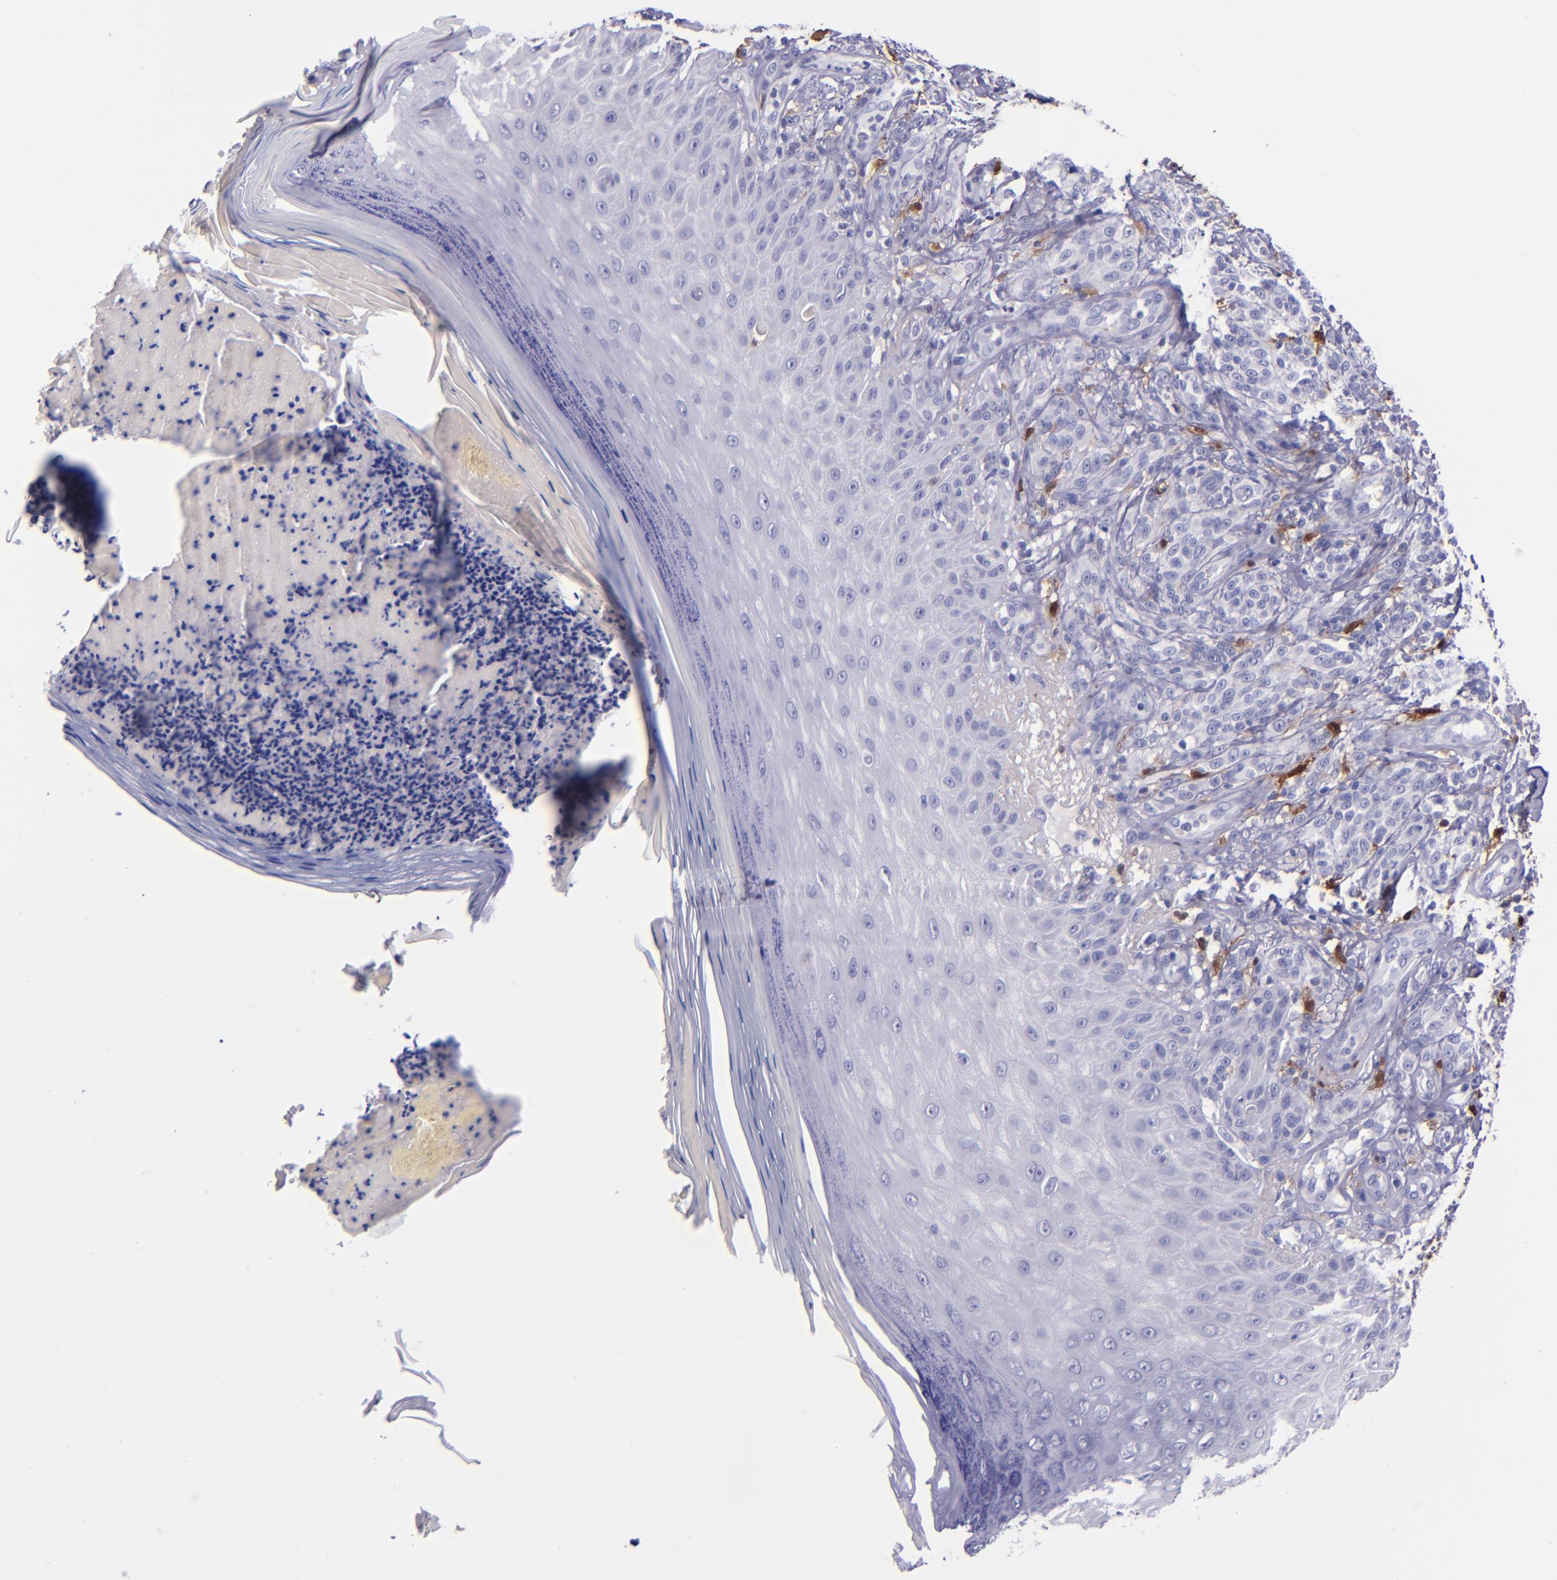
{"staining": {"intensity": "negative", "quantity": "none", "location": "none"}, "tissue": "melanoma", "cell_type": "Tumor cells", "image_type": "cancer", "snomed": [{"axis": "morphology", "description": "Malignant melanoma, NOS"}, {"axis": "topography", "description": "Skin"}], "caption": "Tumor cells are negative for brown protein staining in malignant melanoma.", "gene": "F13A1", "patient": {"sex": "male", "age": 57}}